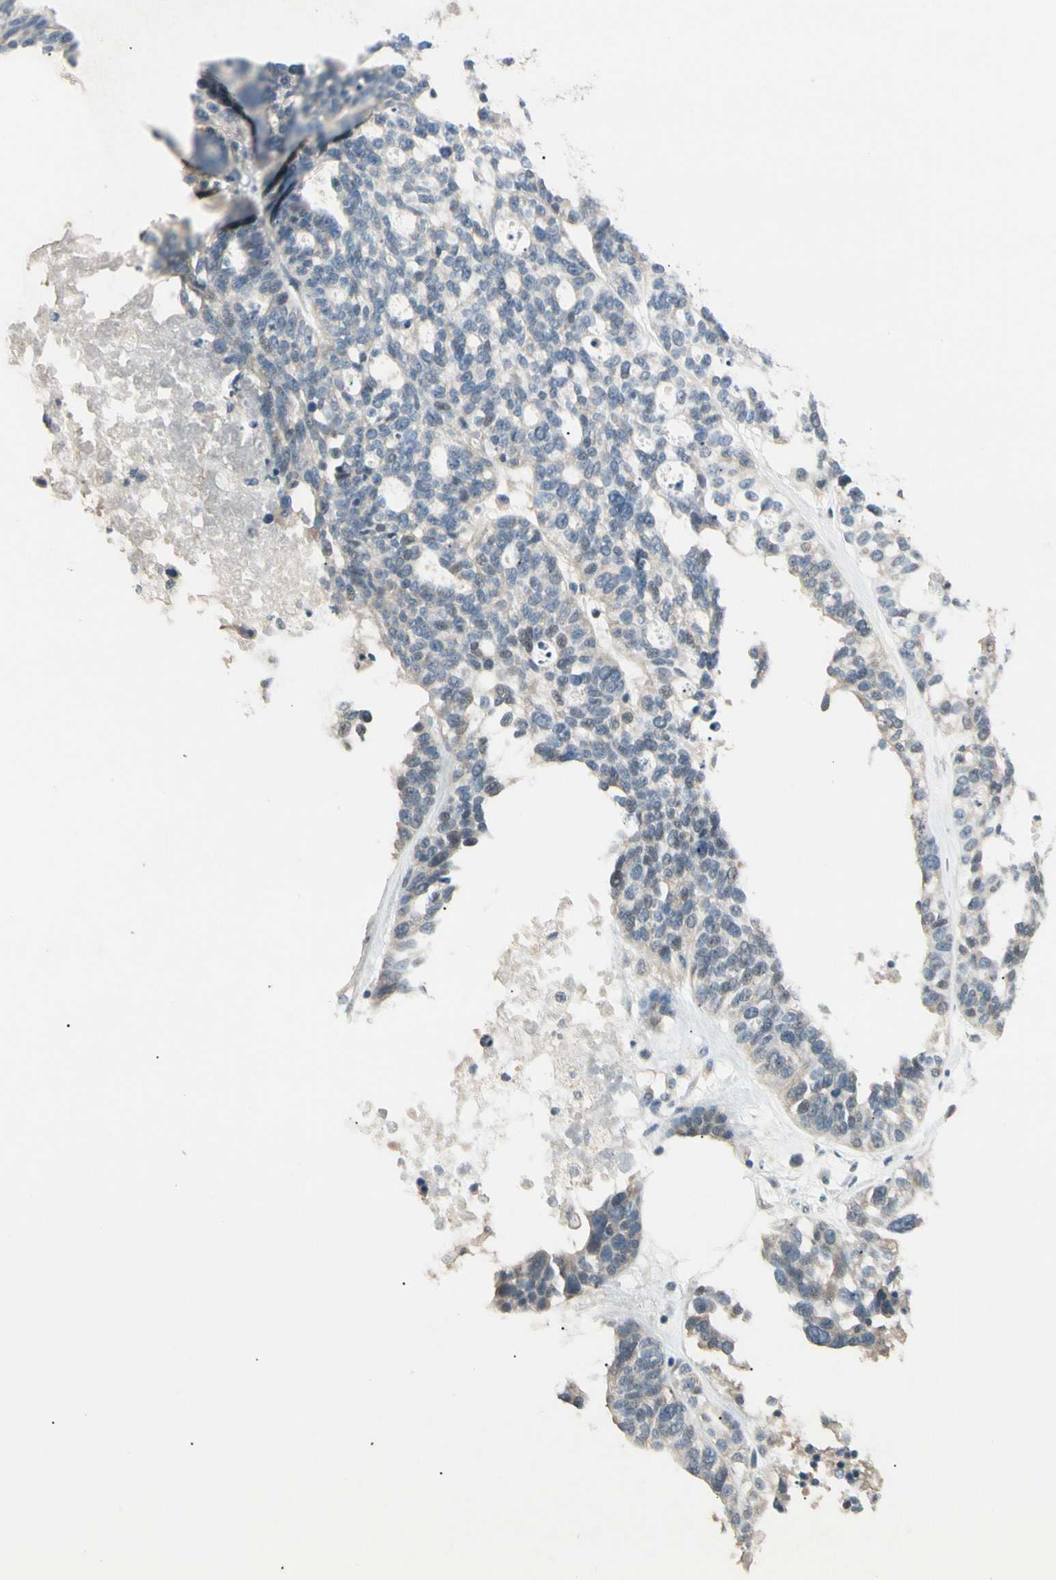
{"staining": {"intensity": "weak", "quantity": "<25%", "location": "cytoplasmic/membranous"}, "tissue": "ovarian cancer", "cell_type": "Tumor cells", "image_type": "cancer", "snomed": [{"axis": "morphology", "description": "Cystadenocarcinoma, serous, NOS"}, {"axis": "topography", "description": "Ovary"}], "caption": "Human ovarian serous cystadenocarcinoma stained for a protein using IHC demonstrates no positivity in tumor cells.", "gene": "GNE", "patient": {"sex": "female", "age": 59}}